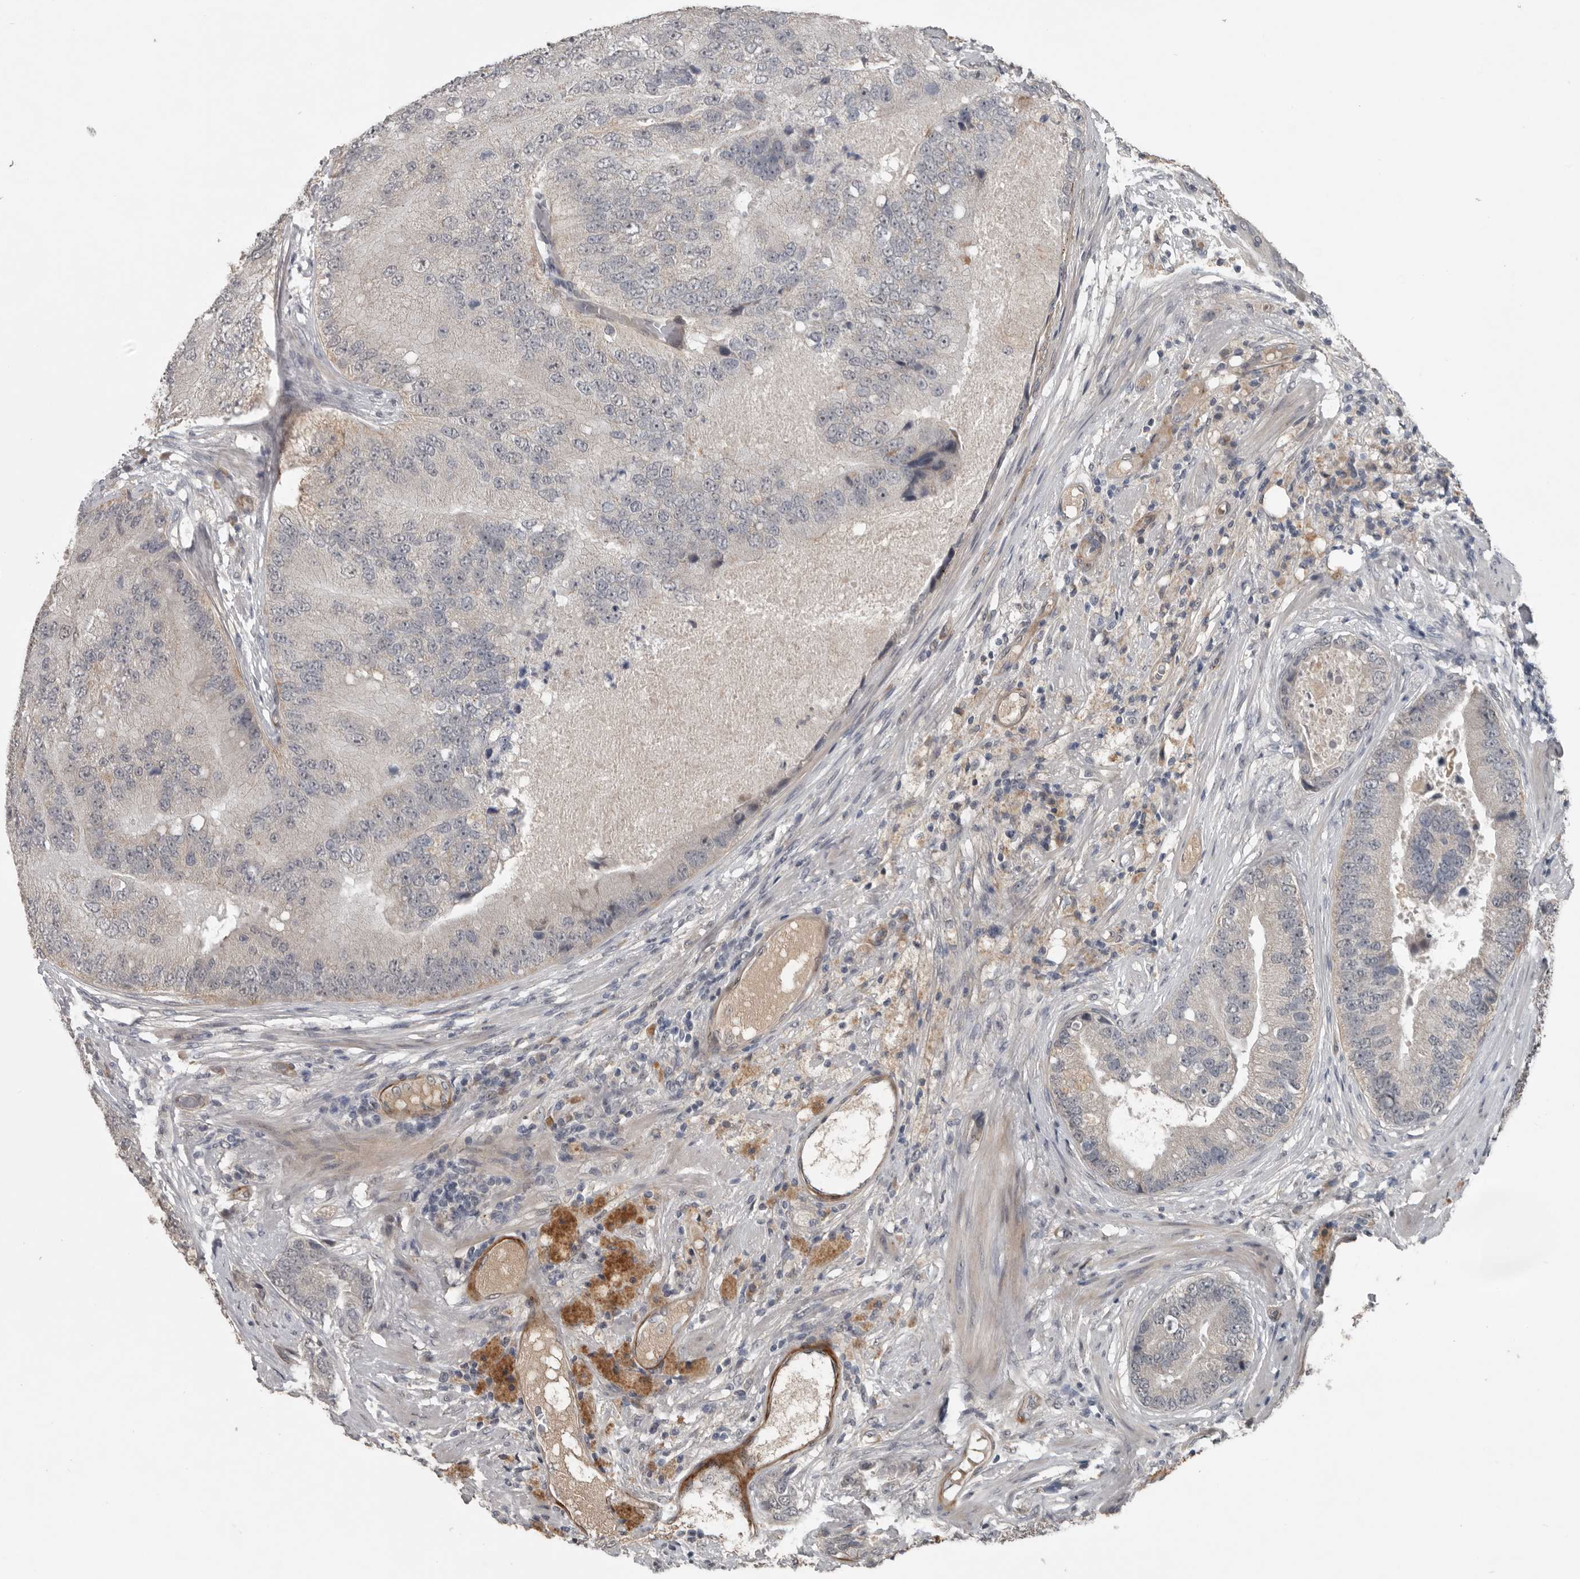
{"staining": {"intensity": "weak", "quantity": "<25%", "location": "cytoplasmic/membranous"}, "tissue": "prostate cancer", "cell_type": "Tumor cells", "image_type": "cancer", "snomed": [{"axis": "morphology", "description": "Adenocarcinoma, High grade"}, {"axis": "topography", "description": "Prostate"}], "caption": "Tumor cells show no significant positivity in prostate cancer (adenocarcinoma (high-grade)).", "gene": "C1orf216", "patient": {"sex": "male", "age": 70}}